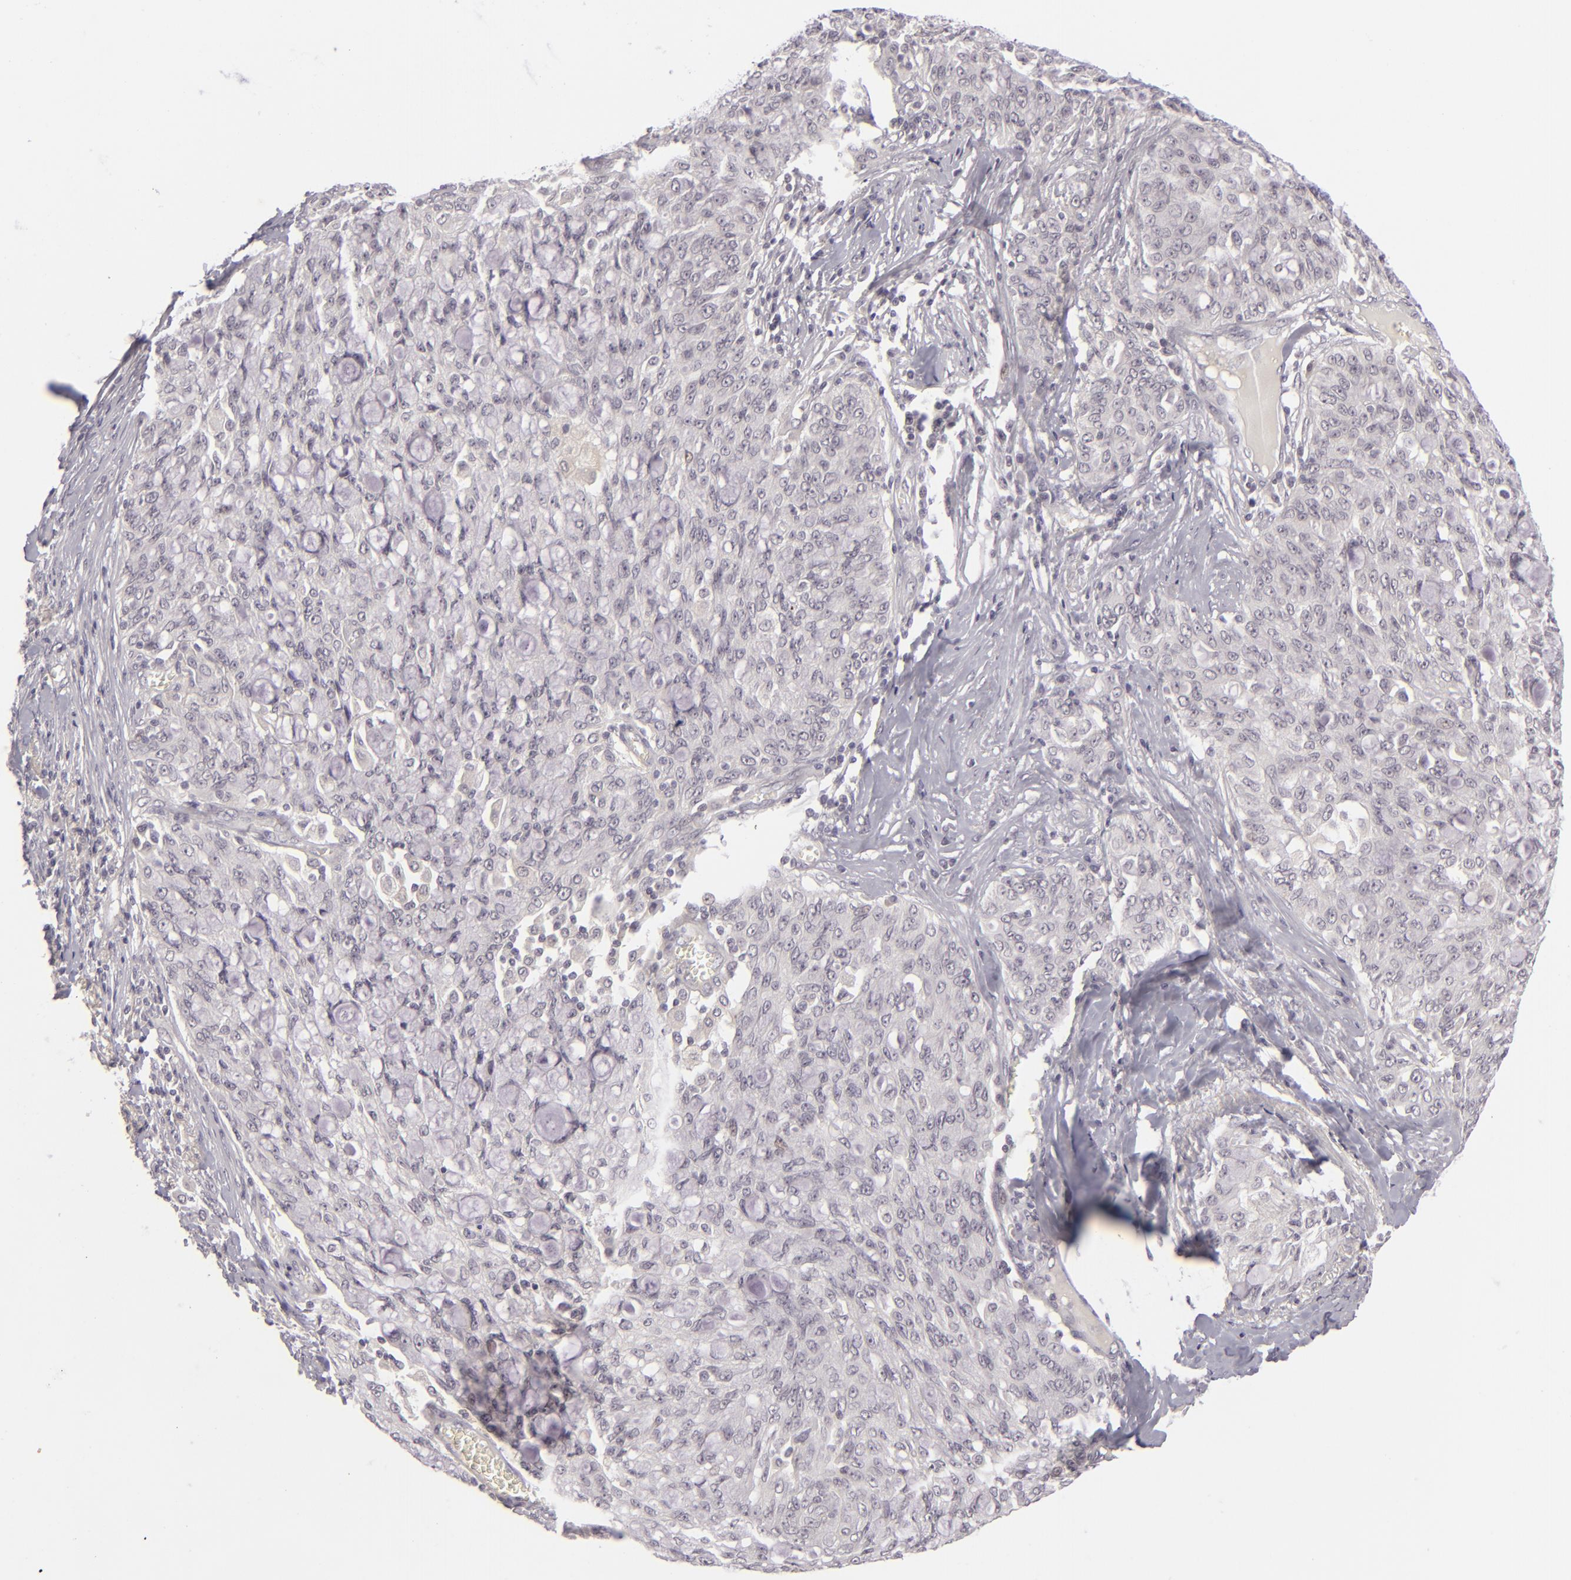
{"staining": {"intensity": "negative", "quantity": "none", "location": "none"}, "tissue": "lung cancer", "cell_type": "Tumor cells", "image_type": "cancer", "snomed": [{"axis": "morphology", "description": "Adenocarcinoma, NOS"}, {"axis": "topography", "description": "Lung"}], "caption": "This is an immunohistochemistry histopathology image of human adenocarcinoma (lung). There is no expression in tumor cells.", "gene": "DLG3", "patient": {"sex": "female", "age": 44}}